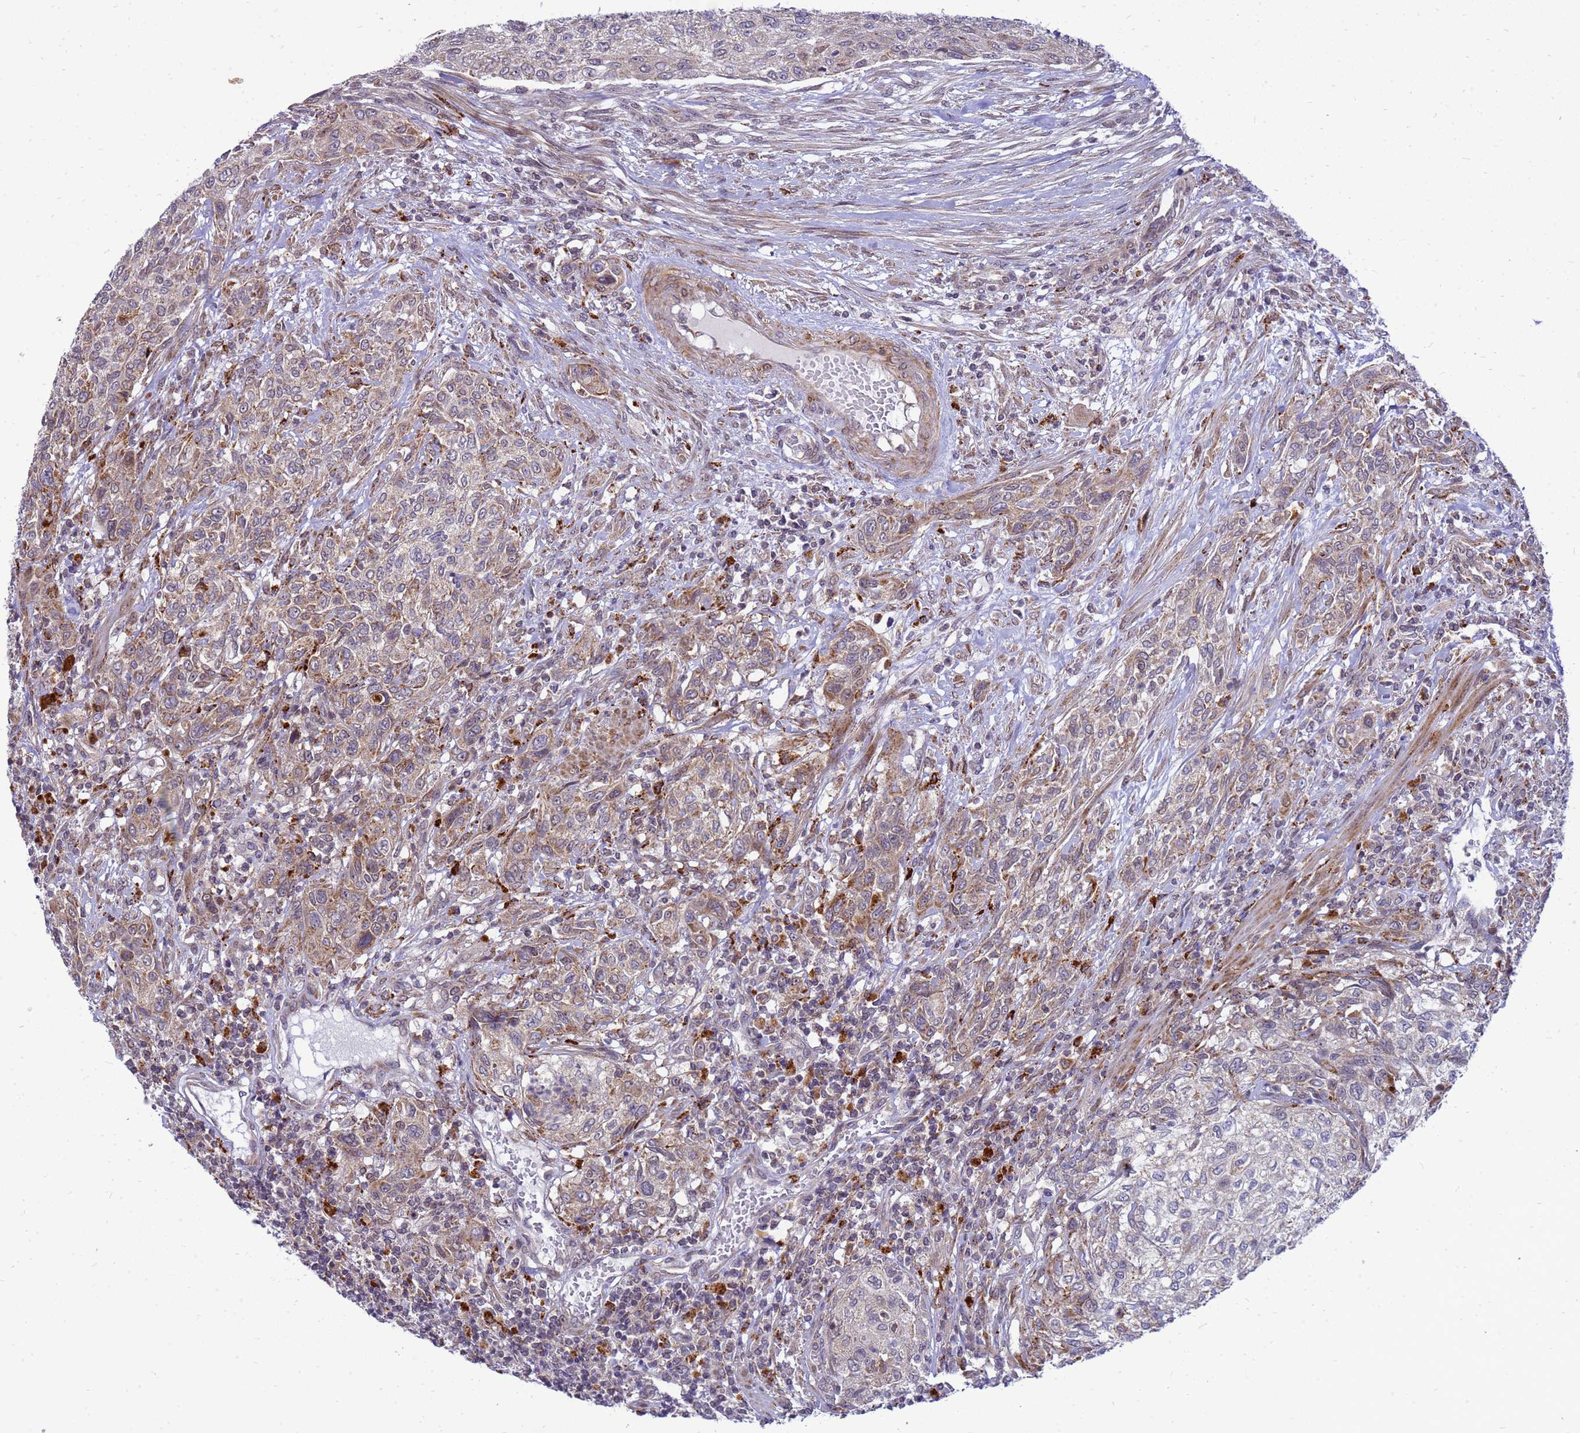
{"staining": {"intensity": "moderate", "quantity": ">75%", "location": "cytoplasmic/membranous"}, "tissue": "urothelial cancer", "cell_type": "Tumor cells", "image_type": "cancer", "snomed": [{"axis": "morphology", "description": "Normal tissue, NOS"}, {"axis": "morphology", "description": "Urothelial carcinoma, NOS"}, {"axis": "topography", "description": "Urinary bladder"}, {"axis": "topography", "description": "Peripheral nerve tissue"}], "caption": "A medium amount of moderate cytoplasmic/membranous expression is identified in approximately >75% of tumor cells in urothelial cancer tissue.", "gene": "C12orf43", "patient": {"sex": "male", "age": 35}}